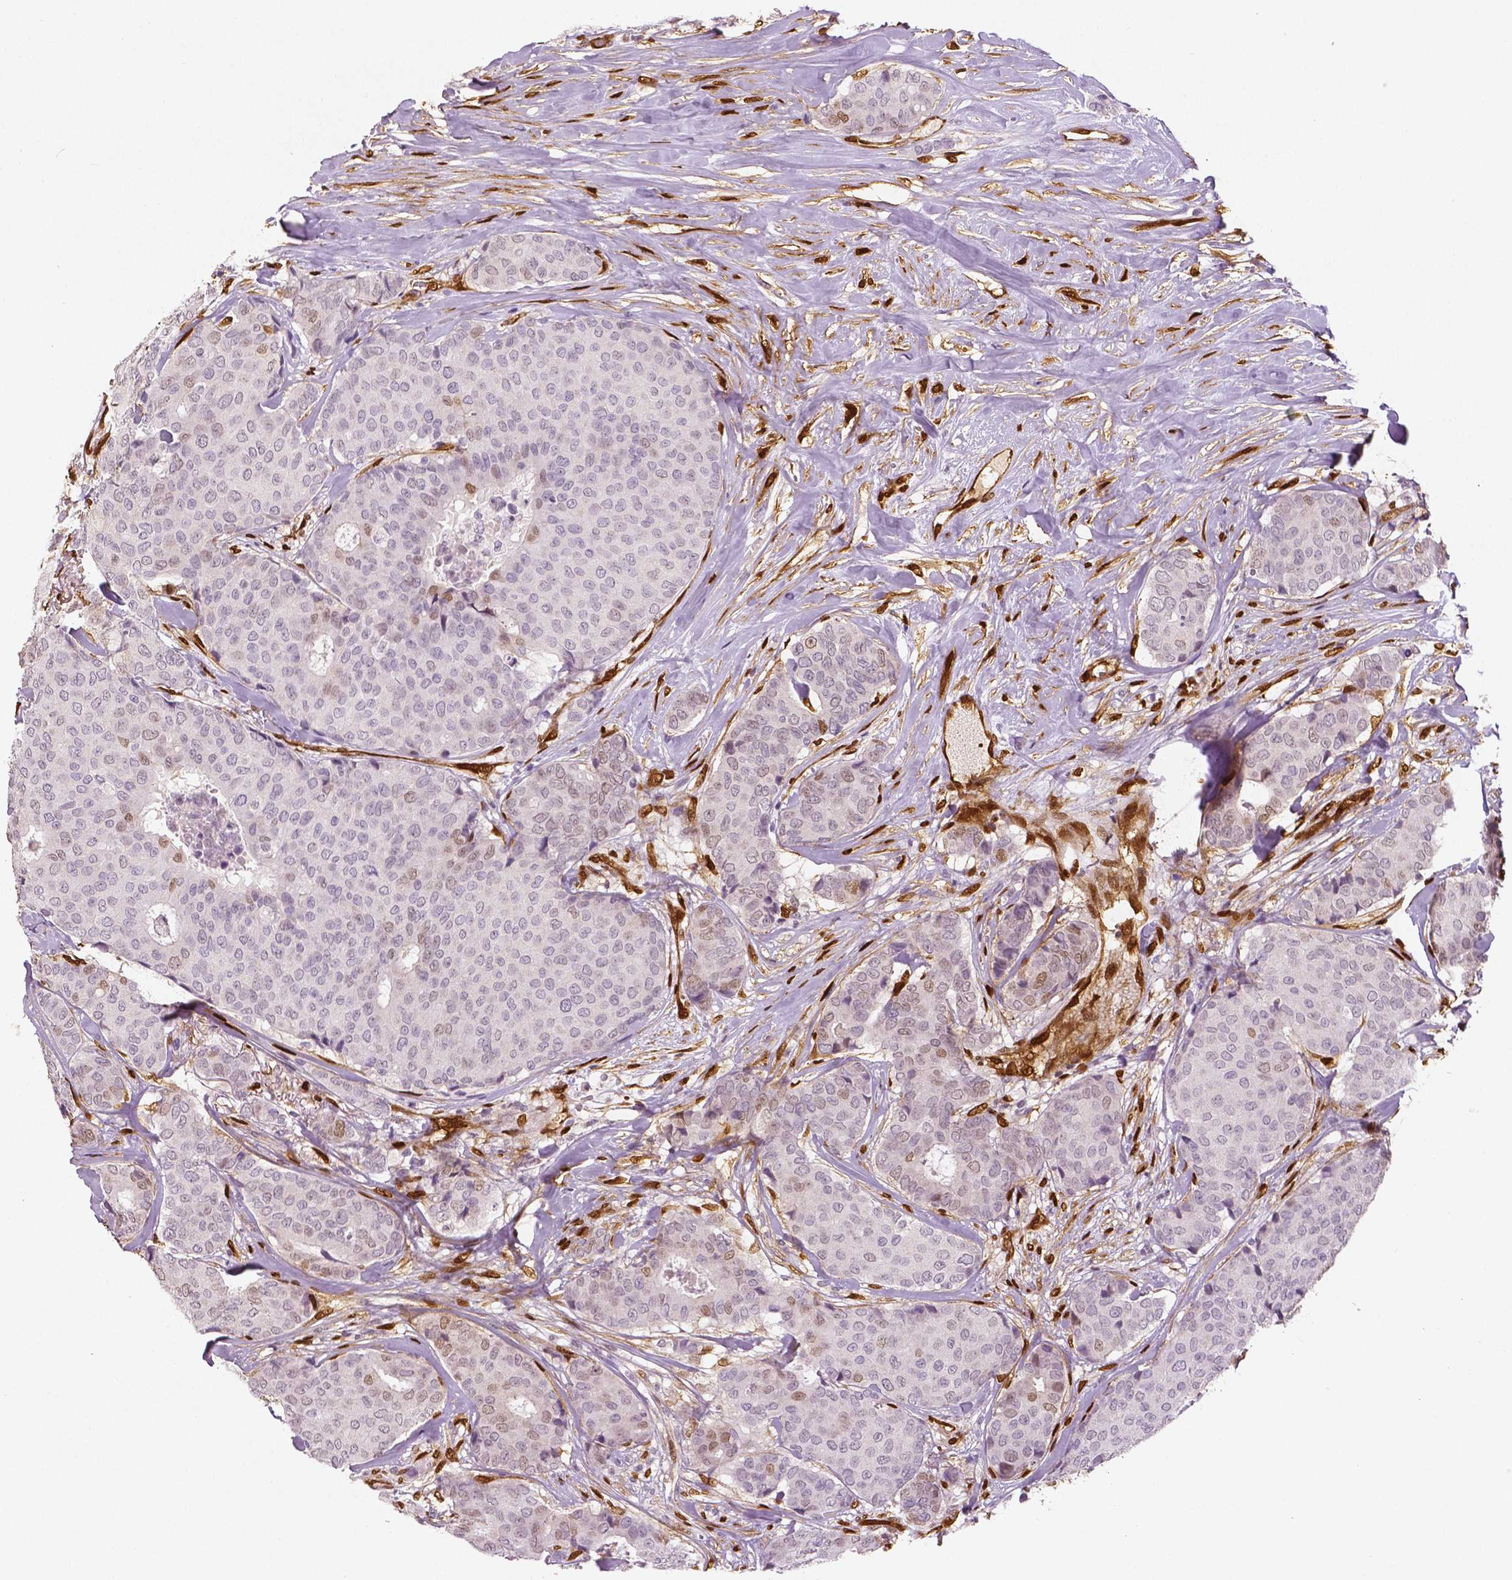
{"staining": {"intensity": "negative", "quantity": "none", "location": "none"}, "tissue": "breast cancer", "cell_type": "Tumor cells", "image_type": "cancer", "snomed": [{"axis": "morphology", "description": "Duct carcinoma"}, {"axis": "topography", "description": "Breast"}], "caption": "The image displays no staining of tumor cells in breast intraductal carcinoma.", "gene": "WWTR1", "patient": {"sex": "female", "age": 75}}